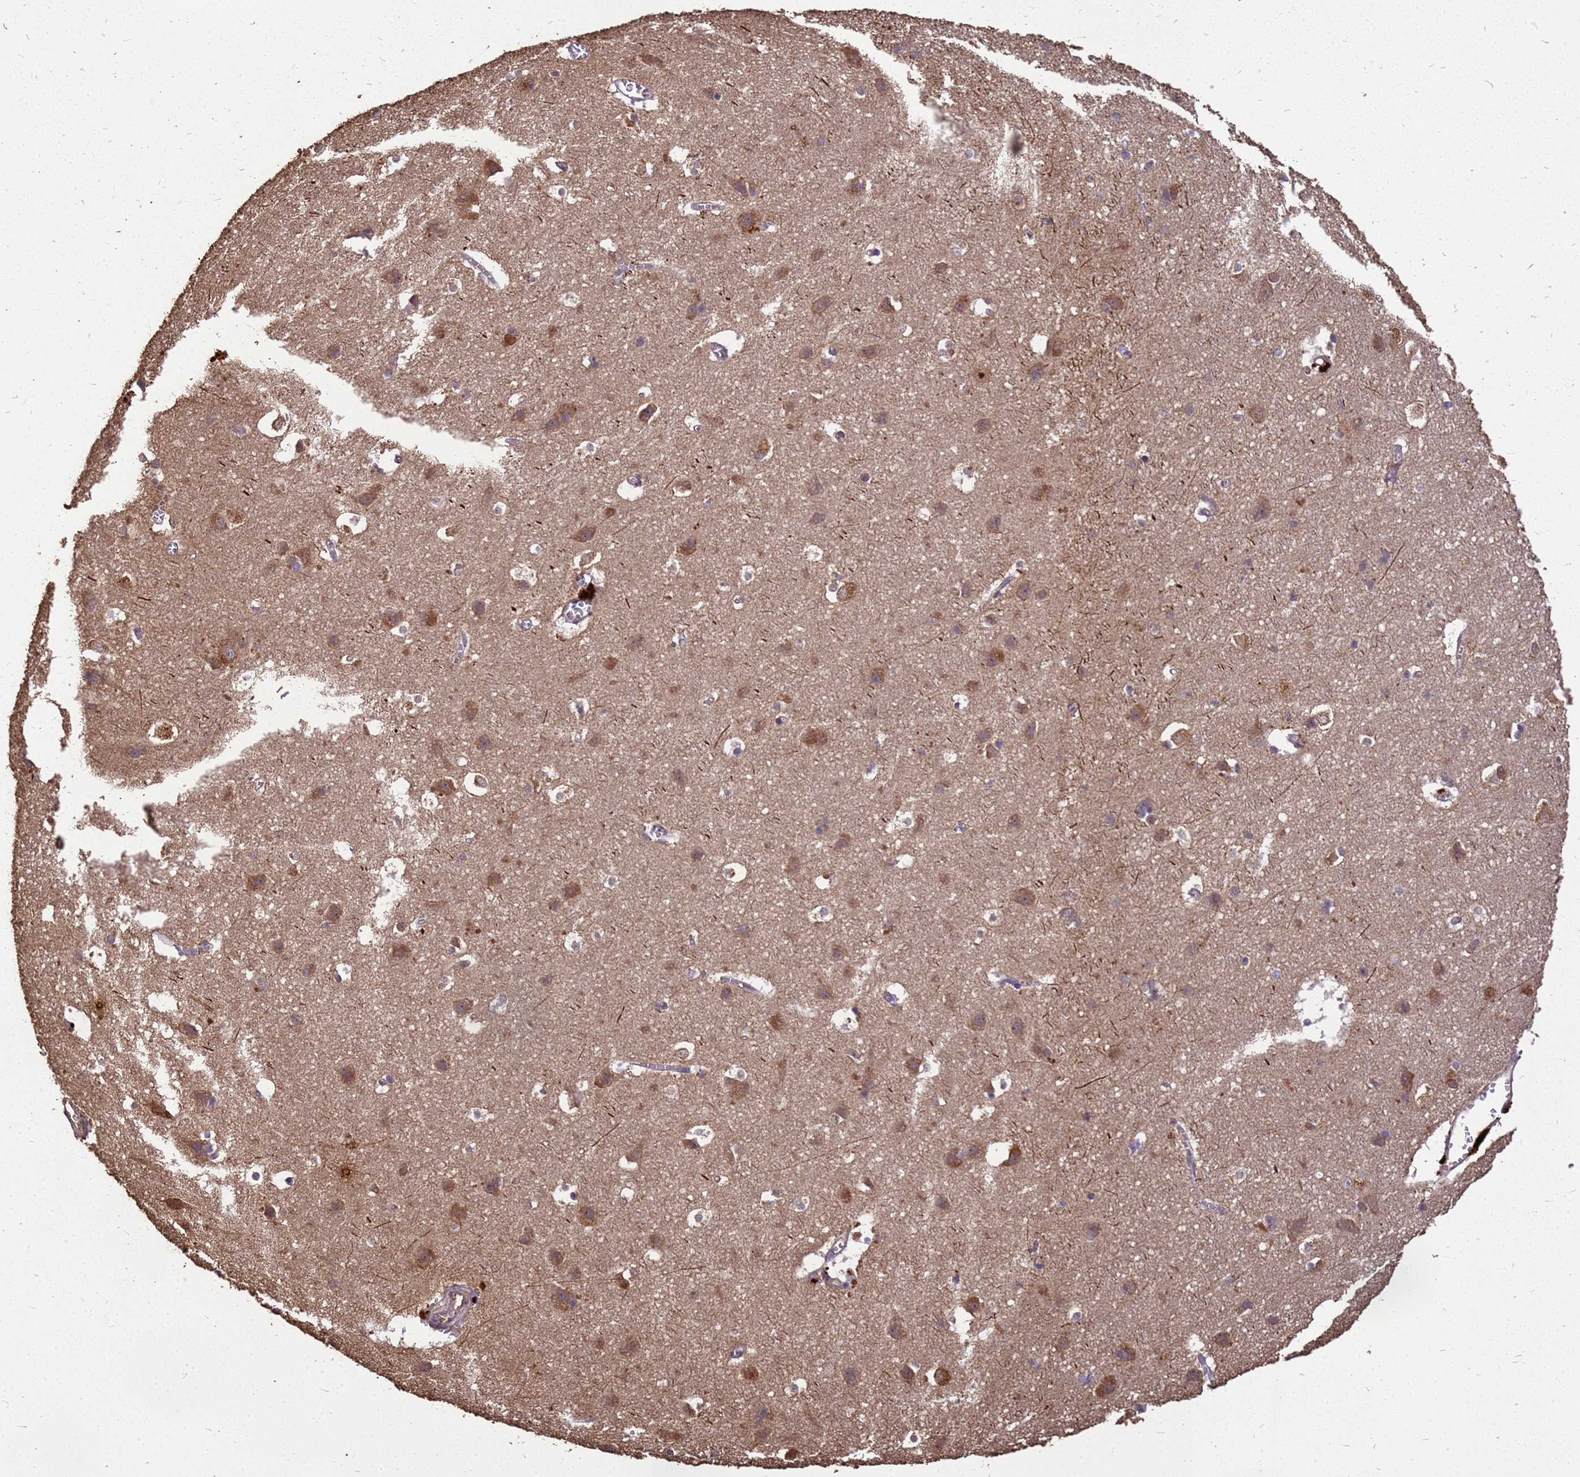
{"staining": {"intensity": "moderate", "quantity": "<25%", "location": "cytoplasmic/membranous"}, "tissue": "cerebral cortex", "cell_type": "Endothelial cells", "image_type": "normal", "snomed": [{"axis": "morphology", "description": "Normal tissue, NOS"}, {"axis": "topography", "description": "Cerebral cortex"}], "caption": "Endothelial cells reveal moderate cytoplasmic/membranous expression in about <25% of cells in normal cerebral cortex. (DAB IHC with brightfield microscopy, high magnification).", "gene": "ZNF618", "patient": {"sex": "male", "age": 54}}